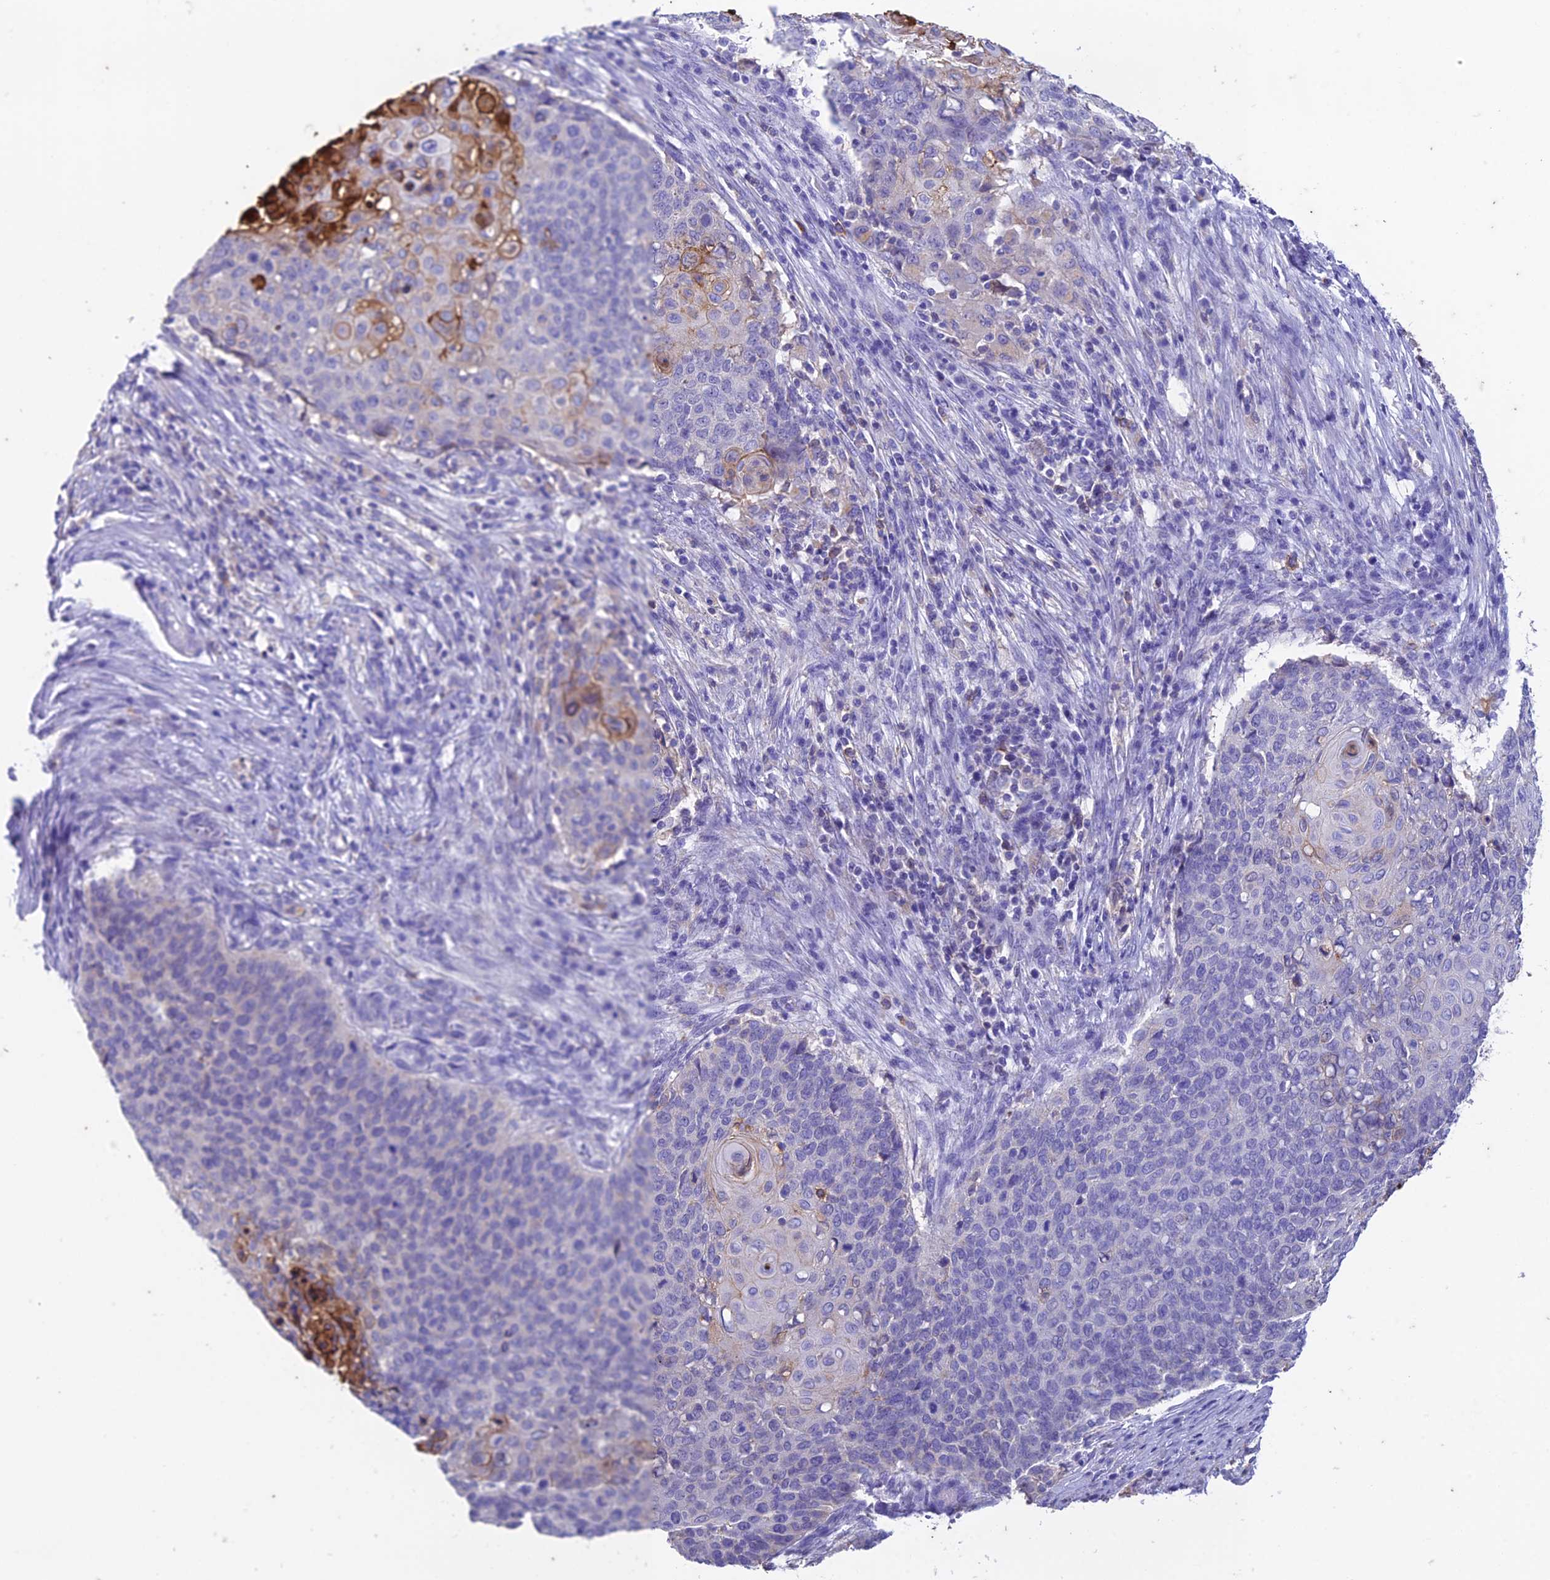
{"staining": {"intensity": "moderate", "quantity": "<25%", "location": "cytoplasmic/membranous"}, "tissue": "cervical cancer", "cell_type": "Tumor cells", "image_type": "cancer", "snomed": [{"axis": "morphology", "description": "Squamous cell carcinoma, NOS"}, {"axis": "topography", "description": "Cervix"}], "caption": "Protein expression analysis of cervical cancer demonstrates moderate cytoplasmic/membranous positivity in about <25% of tumor cells.", "gene": "FGF7", "patient": {"sex": "female", "age": 39}}